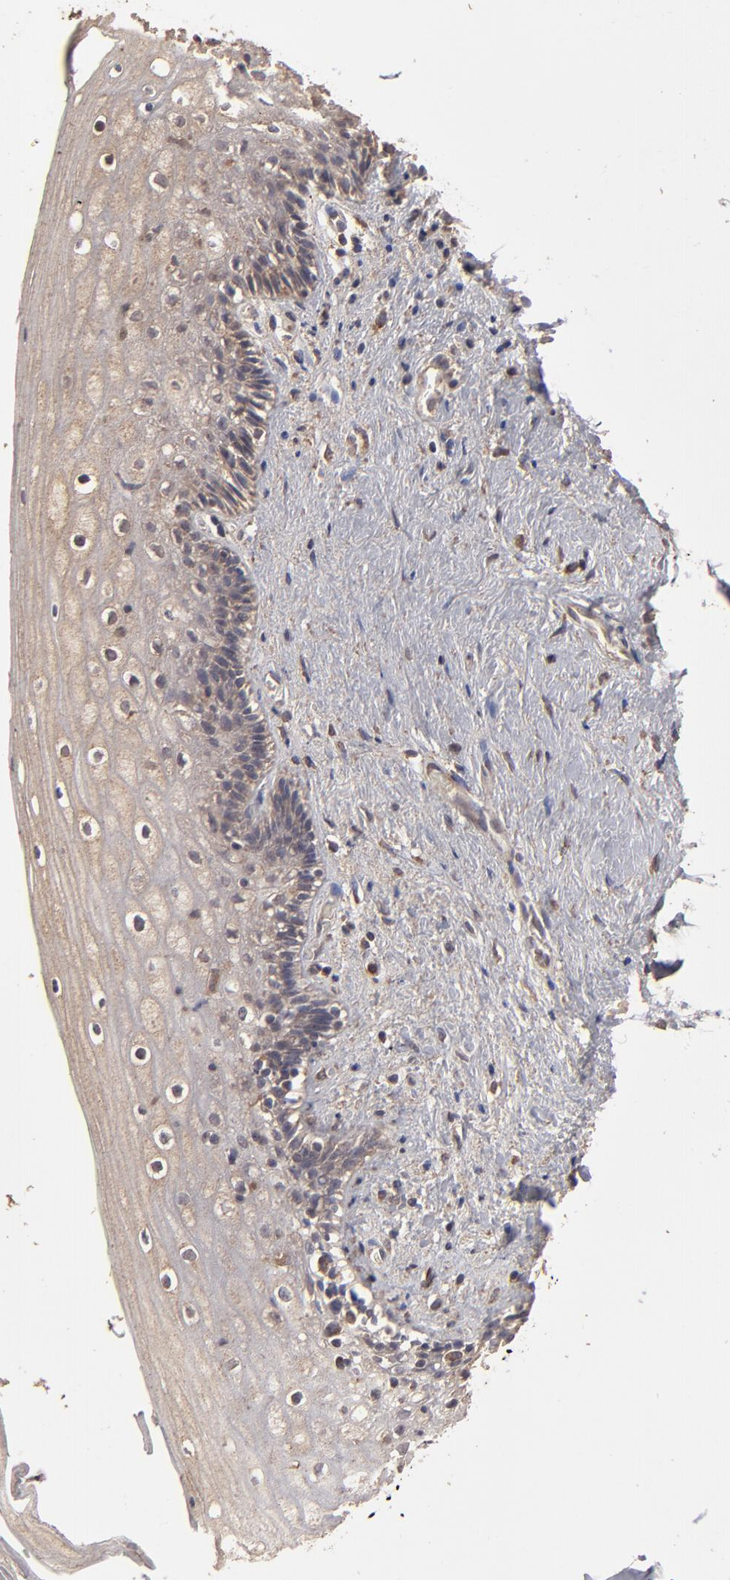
{"staining": {"intensity": "weak", "quantity": ">75%", "location": "cytoplasmic/membranous"}, "tissue": "vagina", "cell_type": "Squamous epithelial cells", "image_type": "normal", "snomed": [{"axis": "morphology", "description": "Normal tissue, NOS"}, {"axis": "topography", "description": "Vagina"}], "caption": "This photomicrograph displays immunohistochemistry (IHC) staining of unremarkable human vagina, with low weak cytoplasmic/membranous staining in approximately >75% of squamous epithelial cells.", "gene": "MMP2", "patient": {"sex": "female", "age": 46}}